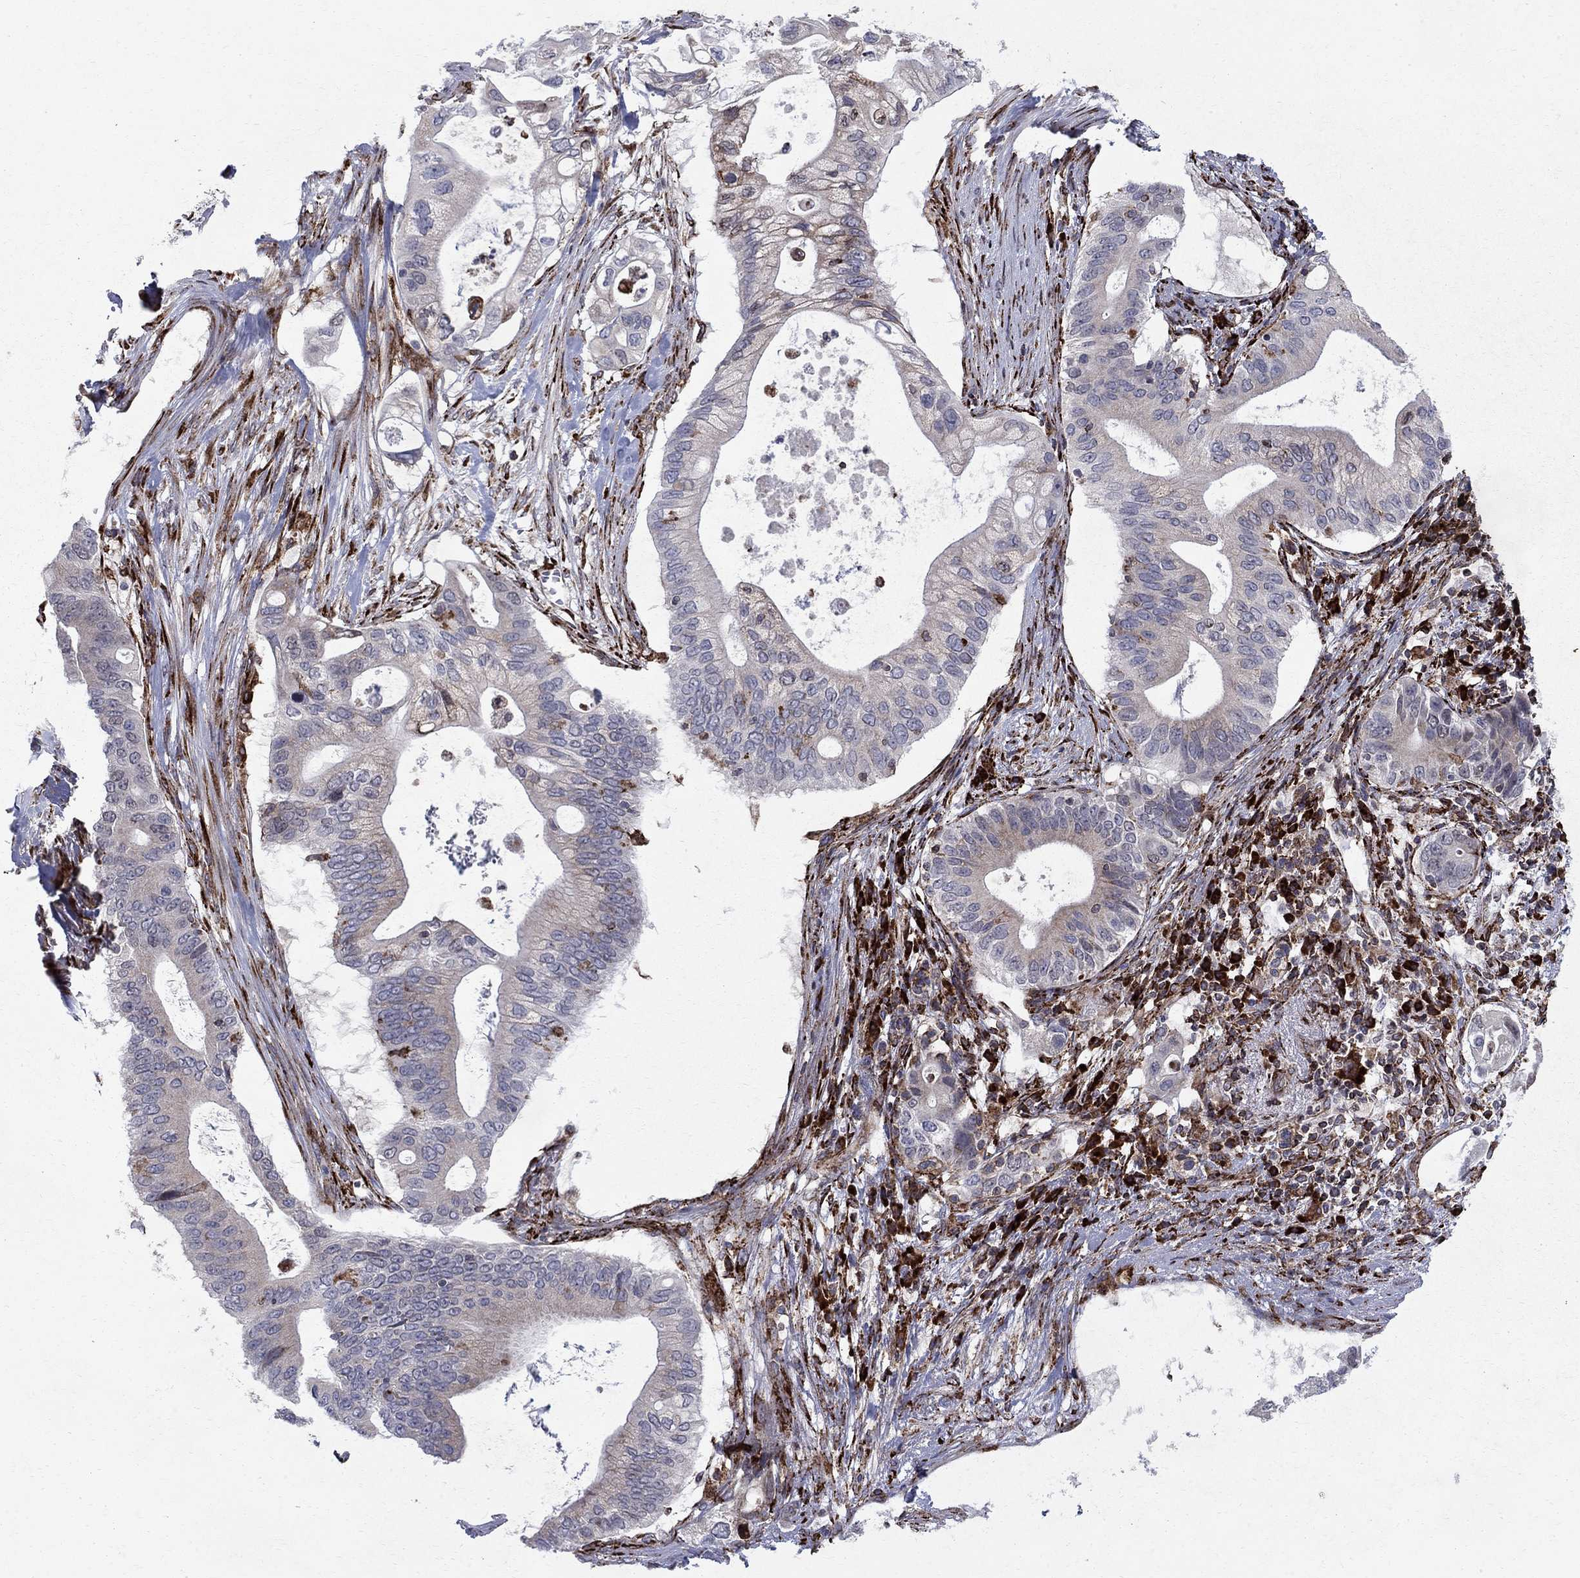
{"staining": {"intensity": "weak", "quantity": "<25%", "location": "cytoplasmic/membranous,nuclear"}, "tissue": "pancreatic cancer", "cell_type": "Tumor cells", "image_type": "cancer", "snomed": [{"axis": "morphology", "description": "Adenocarcinoma, NOS"}, {"axis": "topography", "description": "Pancreas"}], "caption": "A photomicrograph of human pancreatic cancer is negative for staining in tumor cells.", "gene": "CAB39L", "patient": {"sex": "female", "age": 72}}